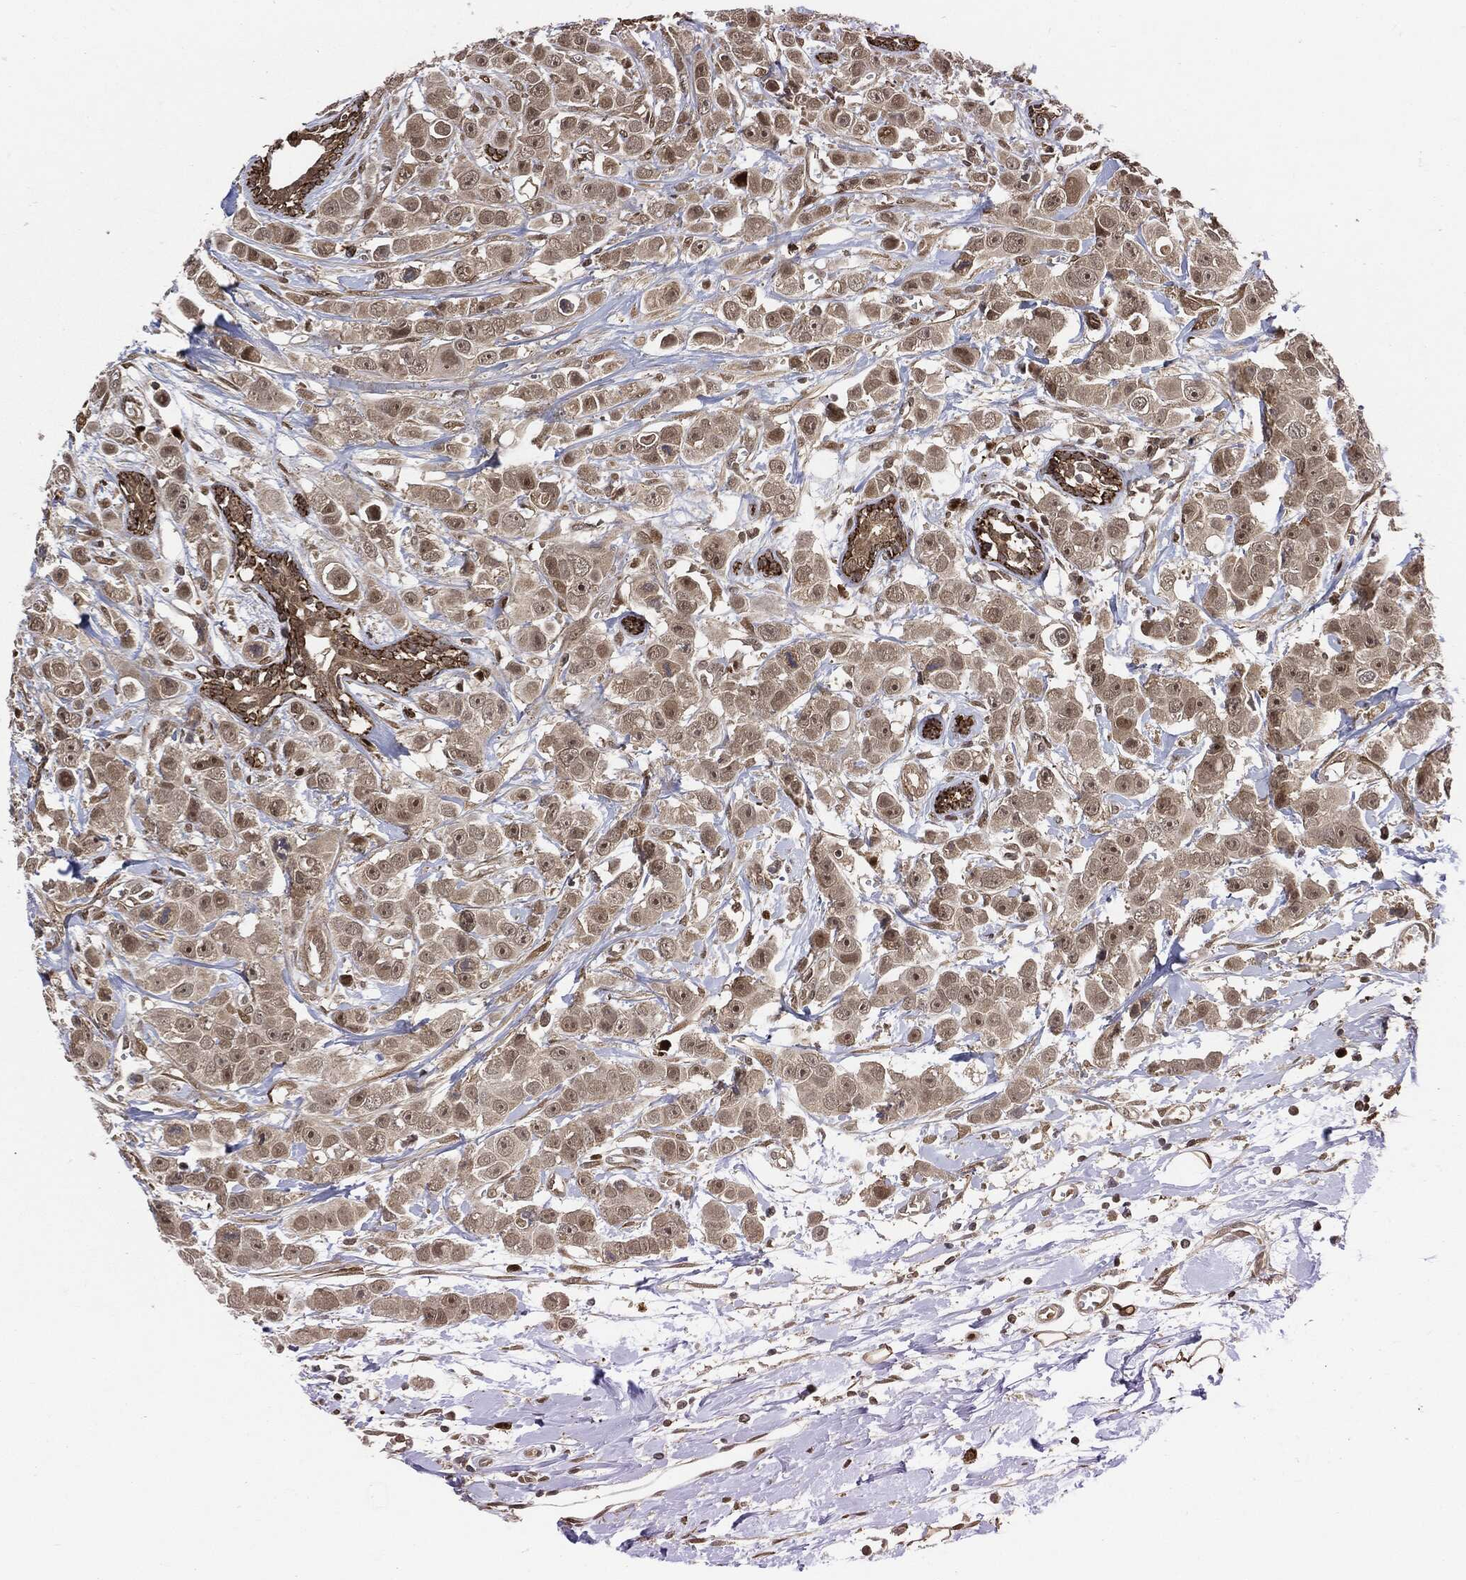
{"staining": {"intensity": "weak", "quantity": "25%-75%", "location": "cytoplasmic/membranous,nuclear"}, "tissue": "breast cancer", "cell_type": "Tumor cells", "image_type": "cancer", "snomed": [{"axis": "morphology", "description": "Duct carcinoma"}, {"axis": "topography", "description": "Breast"}], "caption": "Brown immunohistochemical staining in human breast infiltrating ductal carcinoma reveals weak cytoplasmic/membranous and nuclear positivity in about 25%-75% of tumor cells. Nuclei are stained in blue.", "gene": "CUTA", "patient": {"sex": "female", "age": 35}}